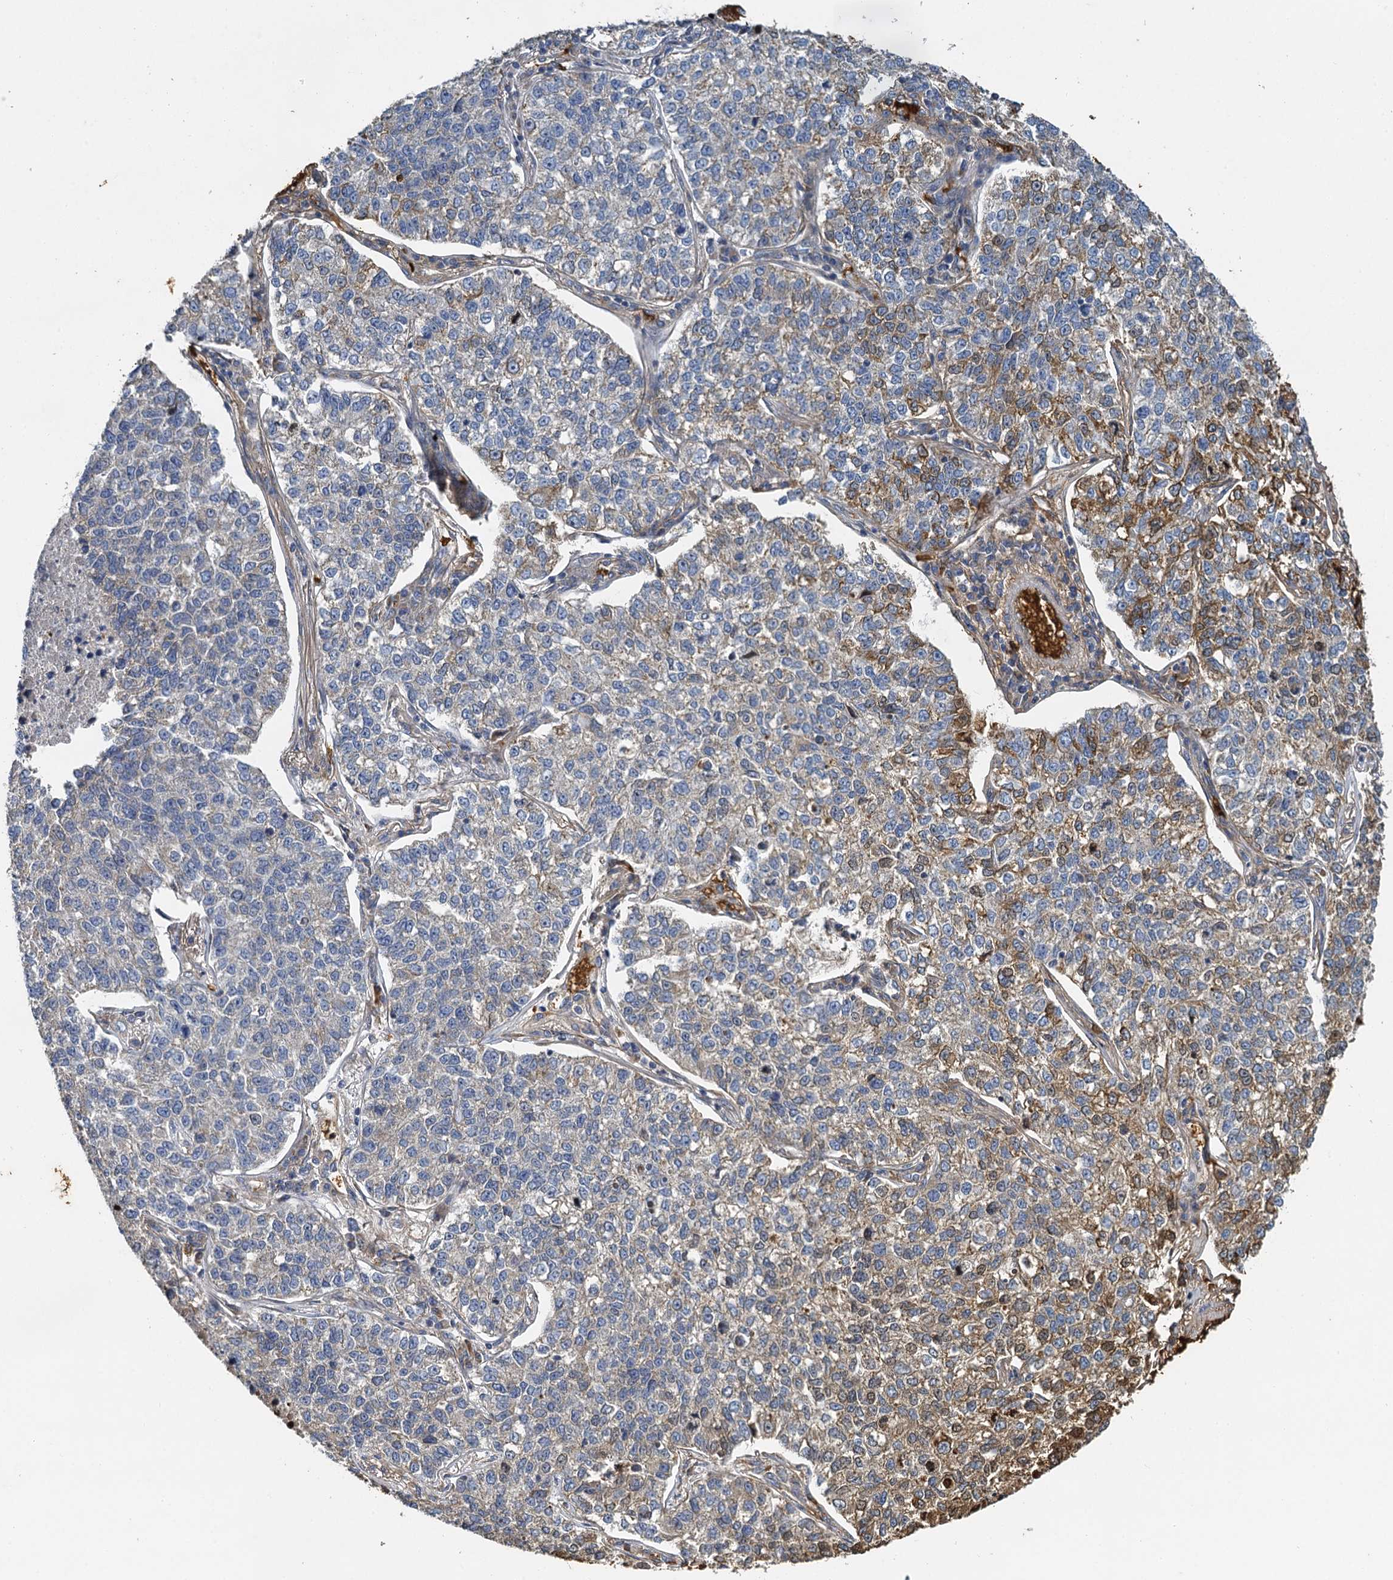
{"staining": {"intensity": "moderate", "quantity": "<25%", "location": "cytoplasmic/membranous"}, "tissue": "lung cancer", "cell_type": "Tumor cells", "image_type": "cancer", "snomed": [{"axis": "morphology", "description": "Adenocarcinoma, NOS"}, {"axis": "topography", "description": "Lung"}], "caption": "Brown immunohistochemical staining in lung cancer demonstrates moderate cytoplasmic/membranous expression in about <25% of tumor cells.", "gene": "BCS1L", "patient": {"sex": "male", "age": 49}}